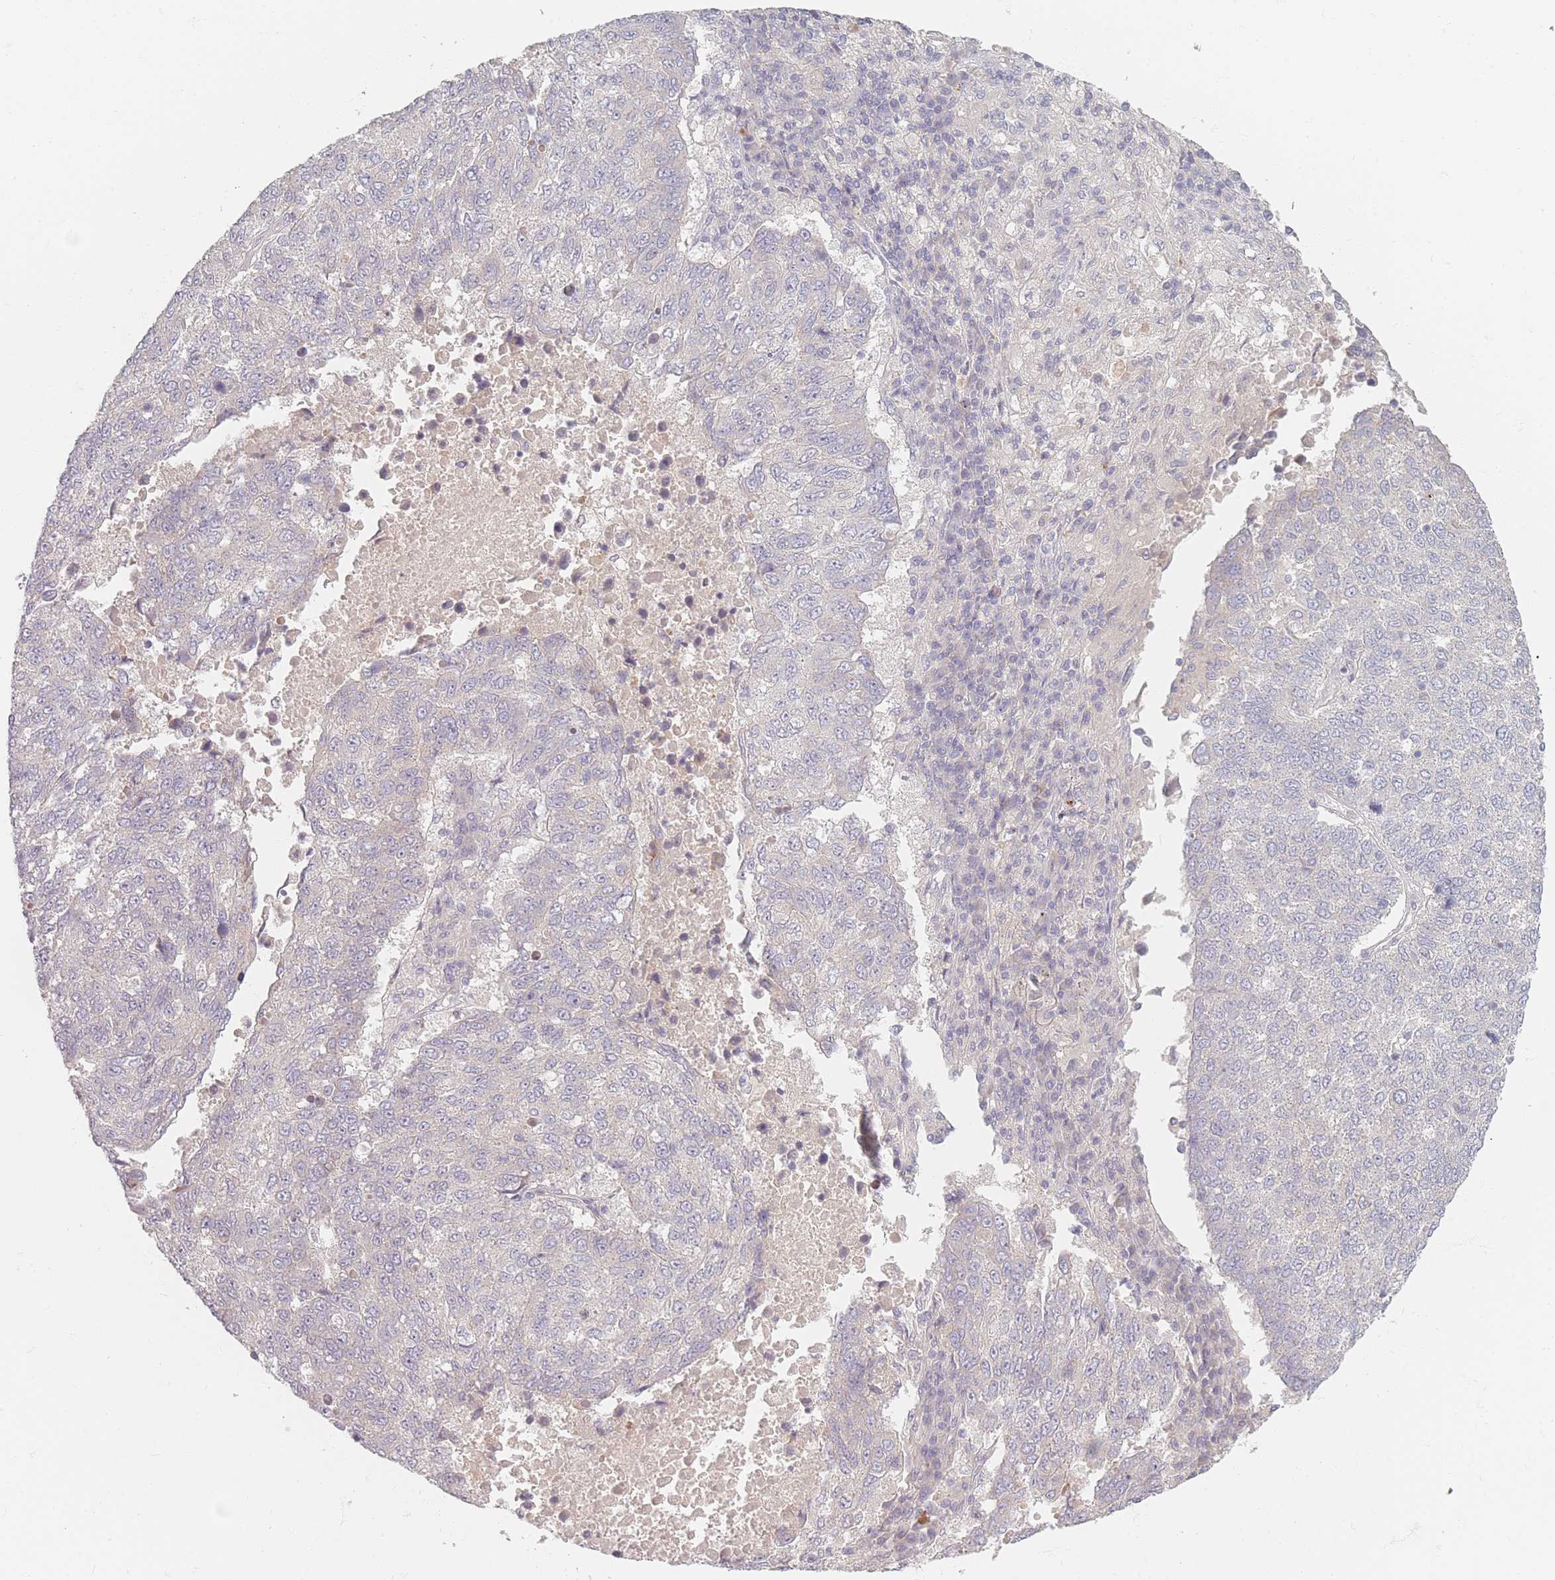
{"staining": {"intensity": "negative", "quantity": "none", "location": "none"}, "tissue": "lung cancer", "cell_type": "Tumor cells", "image_type": "cancer", "snomed": [{"axis": "morphology", "description": "Squamous cell carcinoma, NOS"}, {"axis": "topography", "description": "Lung"}], "caption": "Protein analysis of squamous cell carcinoma (lung) shows no significant positivity in tumor cells.", "gene": "TMOD1", "patient": {"sex": "male", "age": 73}}